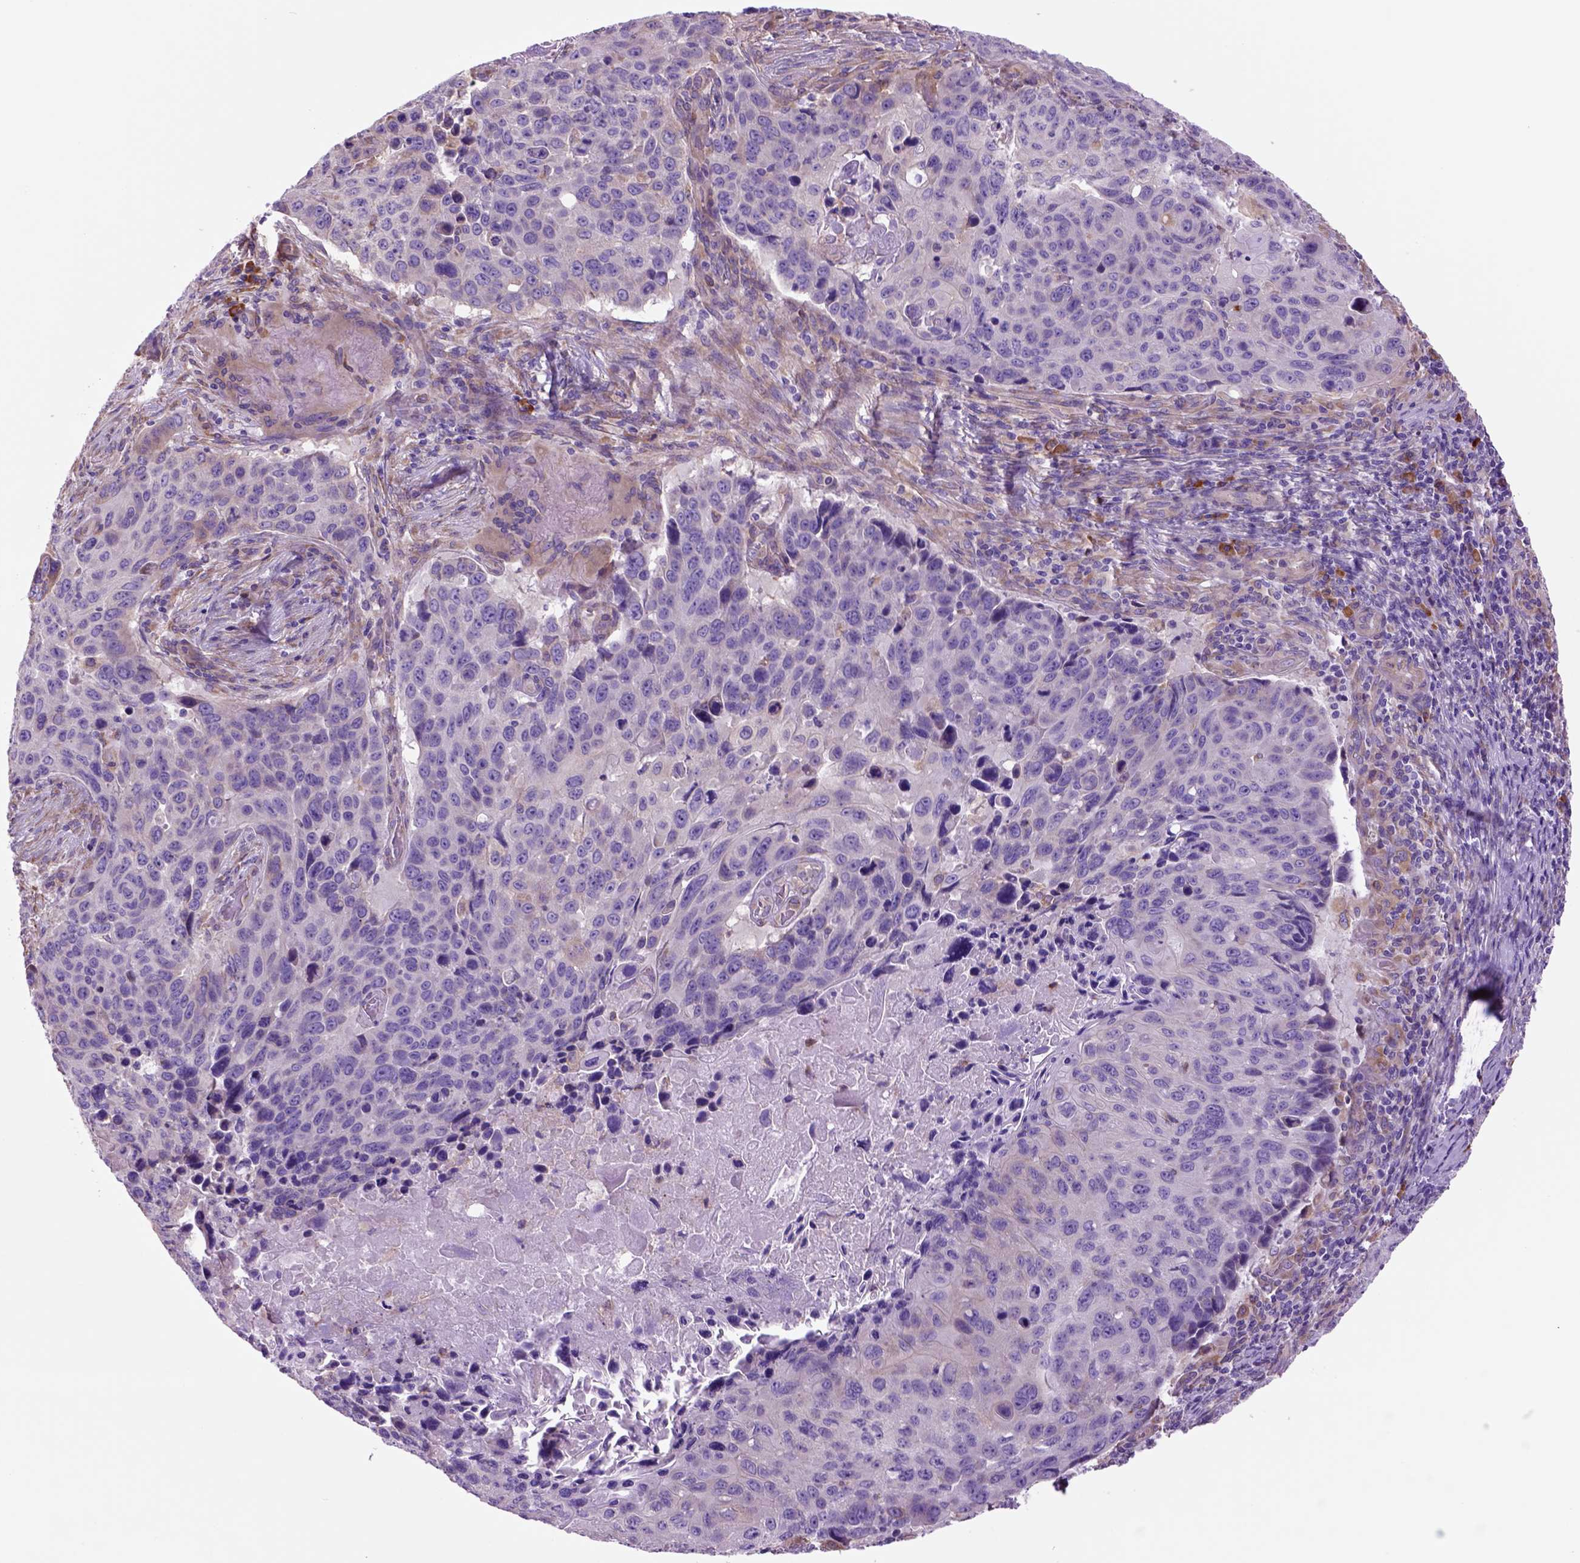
{"staining": {"intensity": "negative", "quantity": "none", "location": "none"}, "tissue": "lung cancer", "cell_type": "Tumor cells", "image_type": "cancer", "snomed": [{"axis": "morphology", "description": "Squamous cell carcinoma, NOS"}, {"axis": "topography", "description": "Lung"}], "caption": "IHC of lung cancer (squamous cell carcinoma) displays no expression in tumor cells.", "gene": "PIAS3", "patient": {"sex": "male", "age": 68}}